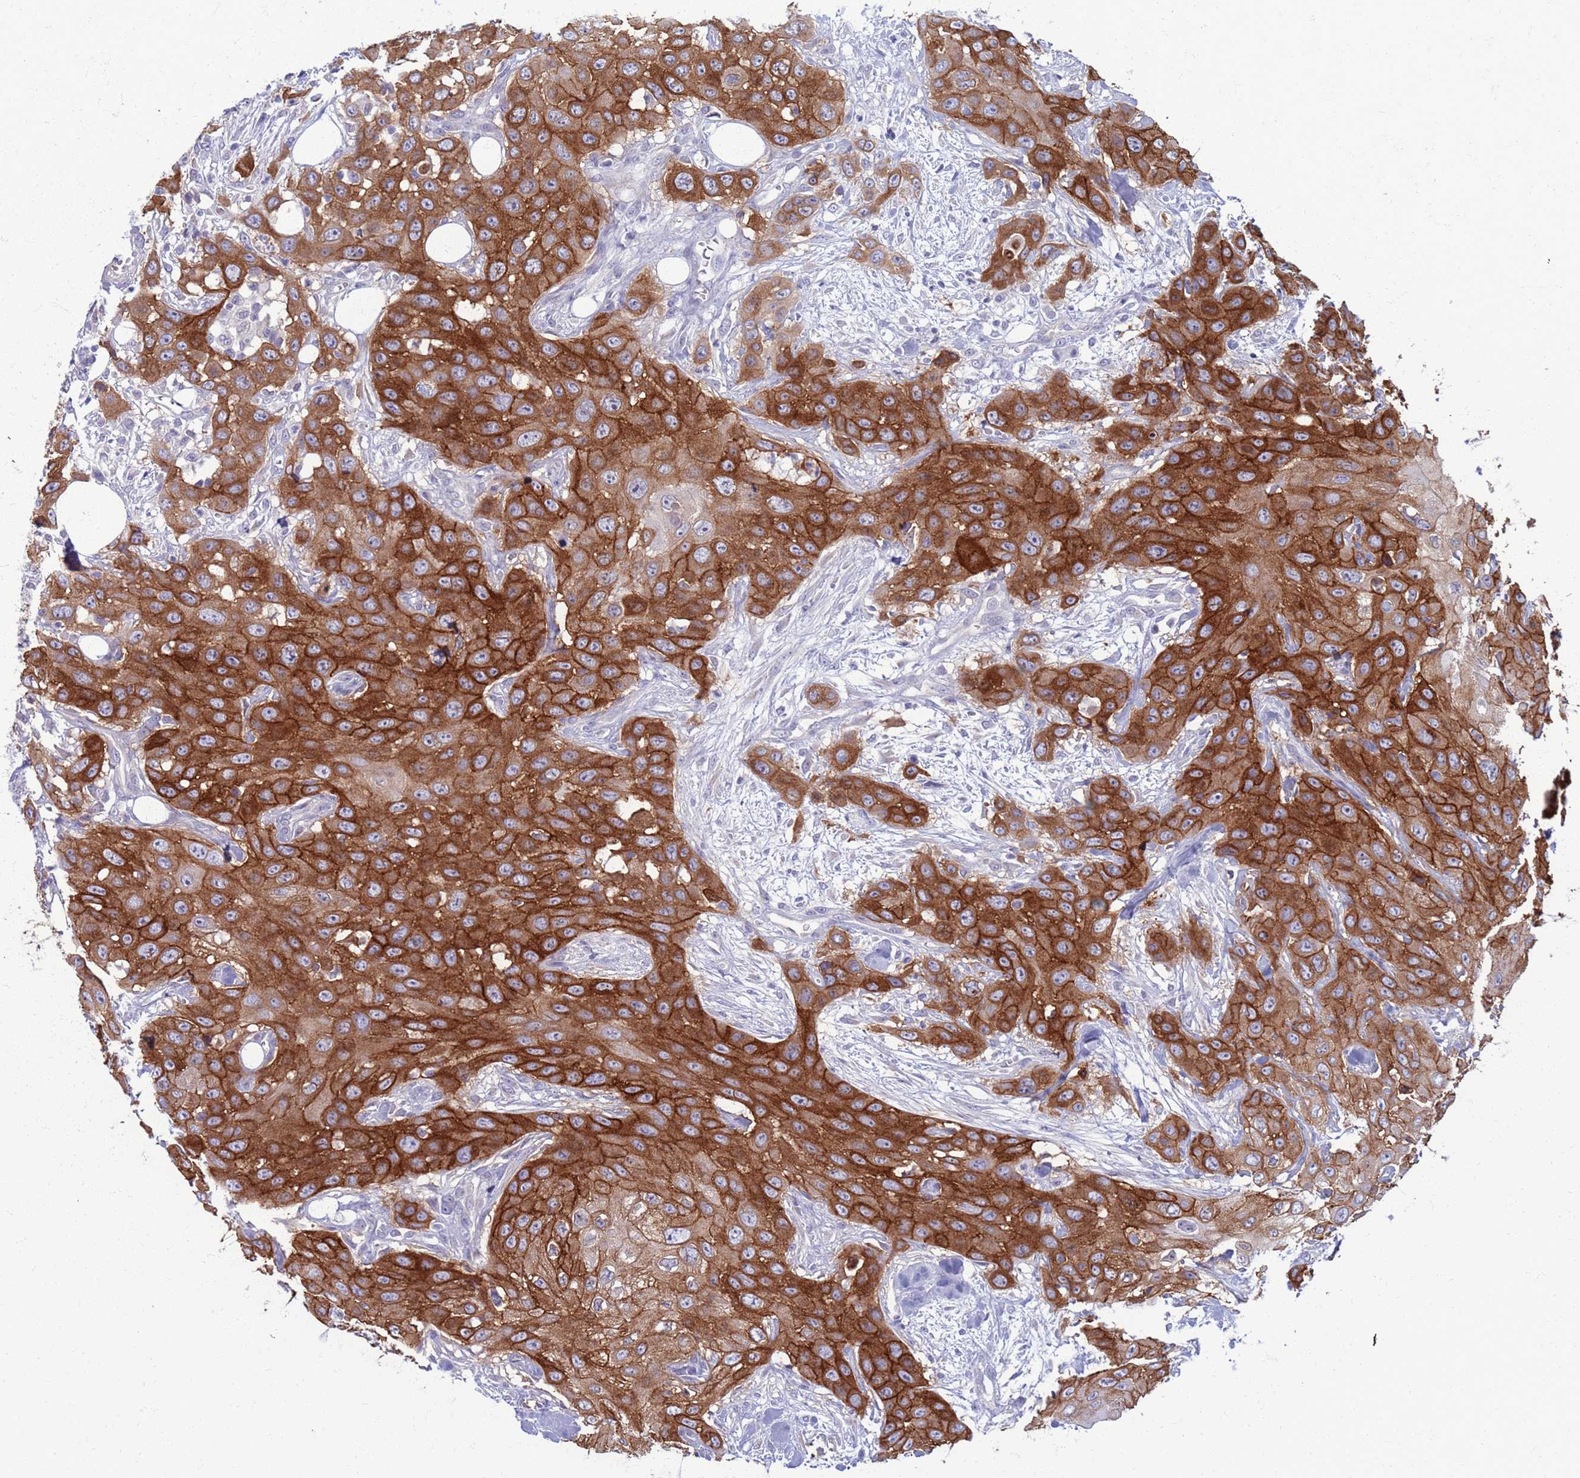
{"staining": {"intensity": "strong", "quantity": ">75%", "location": "cytoplasmic/membranous"}, "tissue": "head and neck cancer", "cell_type": "Tumor cells", "image_type": "cancer", "snomed": [{"axis": "morphology", "description": "Squamous cell carcinoma, NOS"}, {"axis": "topography", "description": "Head-Neck"}], "caption": "Brown immunohistochemical staining in human head and neck cancer displays strong cytoplasmic/membranous staining in about >75% of tumor cells. (brown staining indicates protein expression, while blue staining denotes nuclei).", "gene": "CLCA2", "patient": {"sex": "male", "age": 81}}